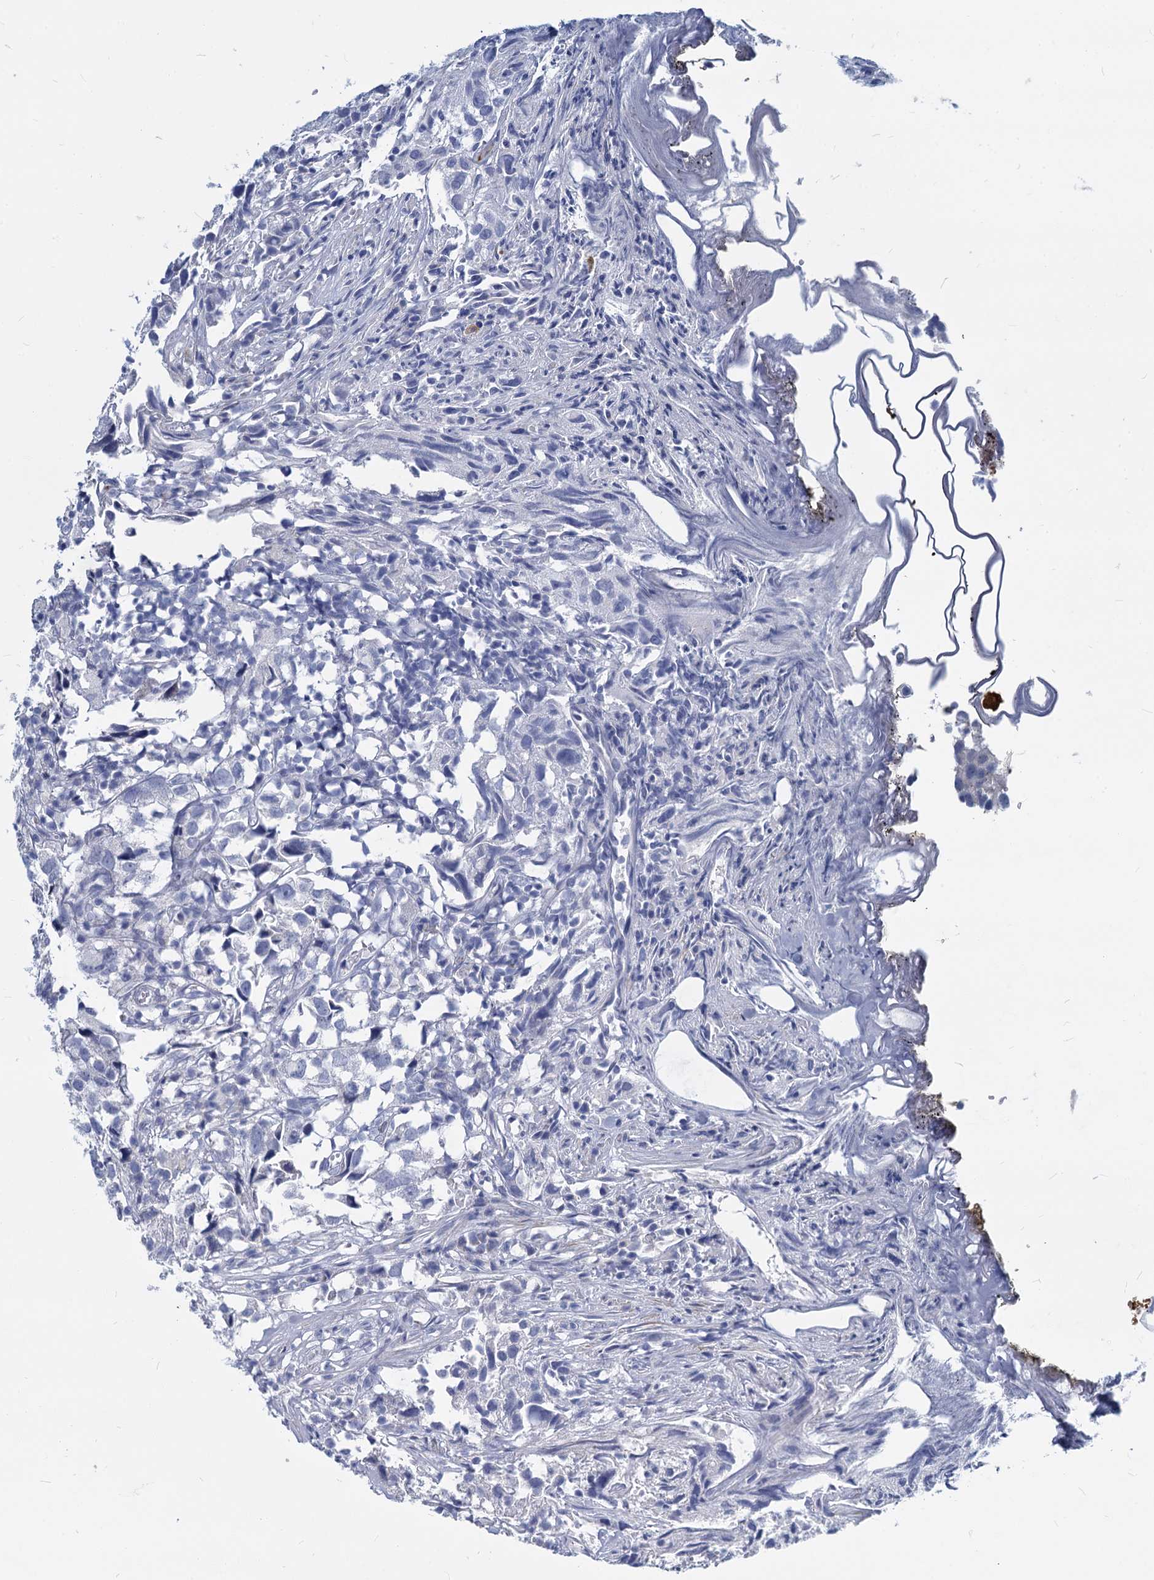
{"staining": {"intensity": "negative", "quantity": "none", "location": "none"}, "tissue": "urothelial cancer", "cell_type": "Tumor cells", "image_type": "cancer", "snomed": [{"axis": "morphology", "description": "Urothelial carcinoma, High grade"}, {"axis": "topography", "description": "Urinary bladder"}], "caption": "High power microscopy photomicrograph of an IHC histopathology image of urothelial carcinoma (high-grade), revealing no significant staining in tumor cells. (DAB (3,3'-diaminobenzidine) immunohistochemistry with hematoxylin counter stain).", "gene": "GSTM3", "patient": {"sex": "female", "age": 75}}